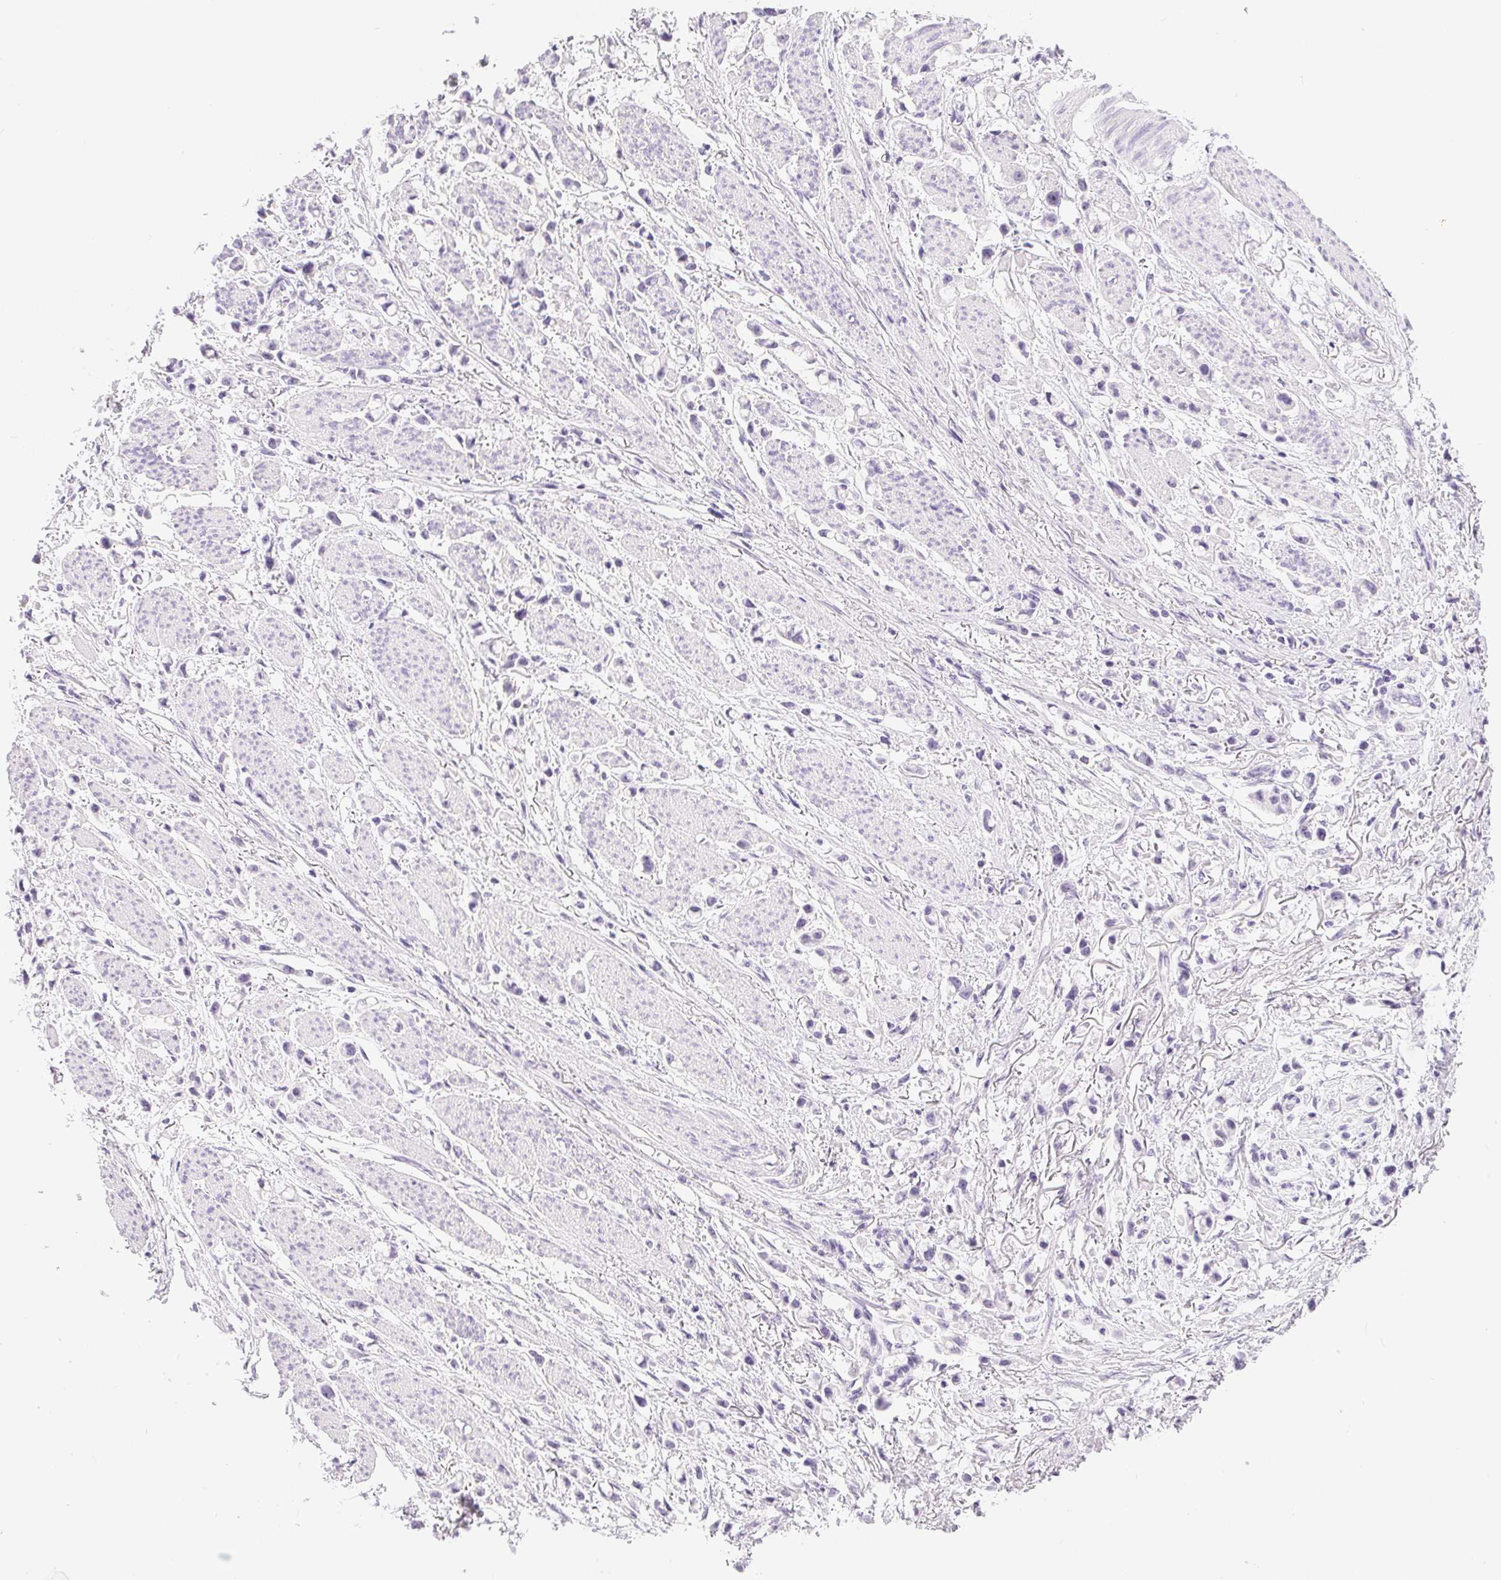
{"staining": {"intensity": "negative", "quantity": "none", "location": "none"}, "tissue": "stomach cancer", "cell_type": "Tumor cells", "image_type": "cancer", "snomed": [{"axis": "morphology", "description": "Adenocarcinoma, NOS"}, {"axis": "topography", "description": "Stomach"}], "caption": "This is an immunohistochemistry photomicrograph of stomach cancer (adenocarcinoma). There is no staining in tumor cells.", "gene": "XDH", "patient": {"sex": "female", "age": 81}}